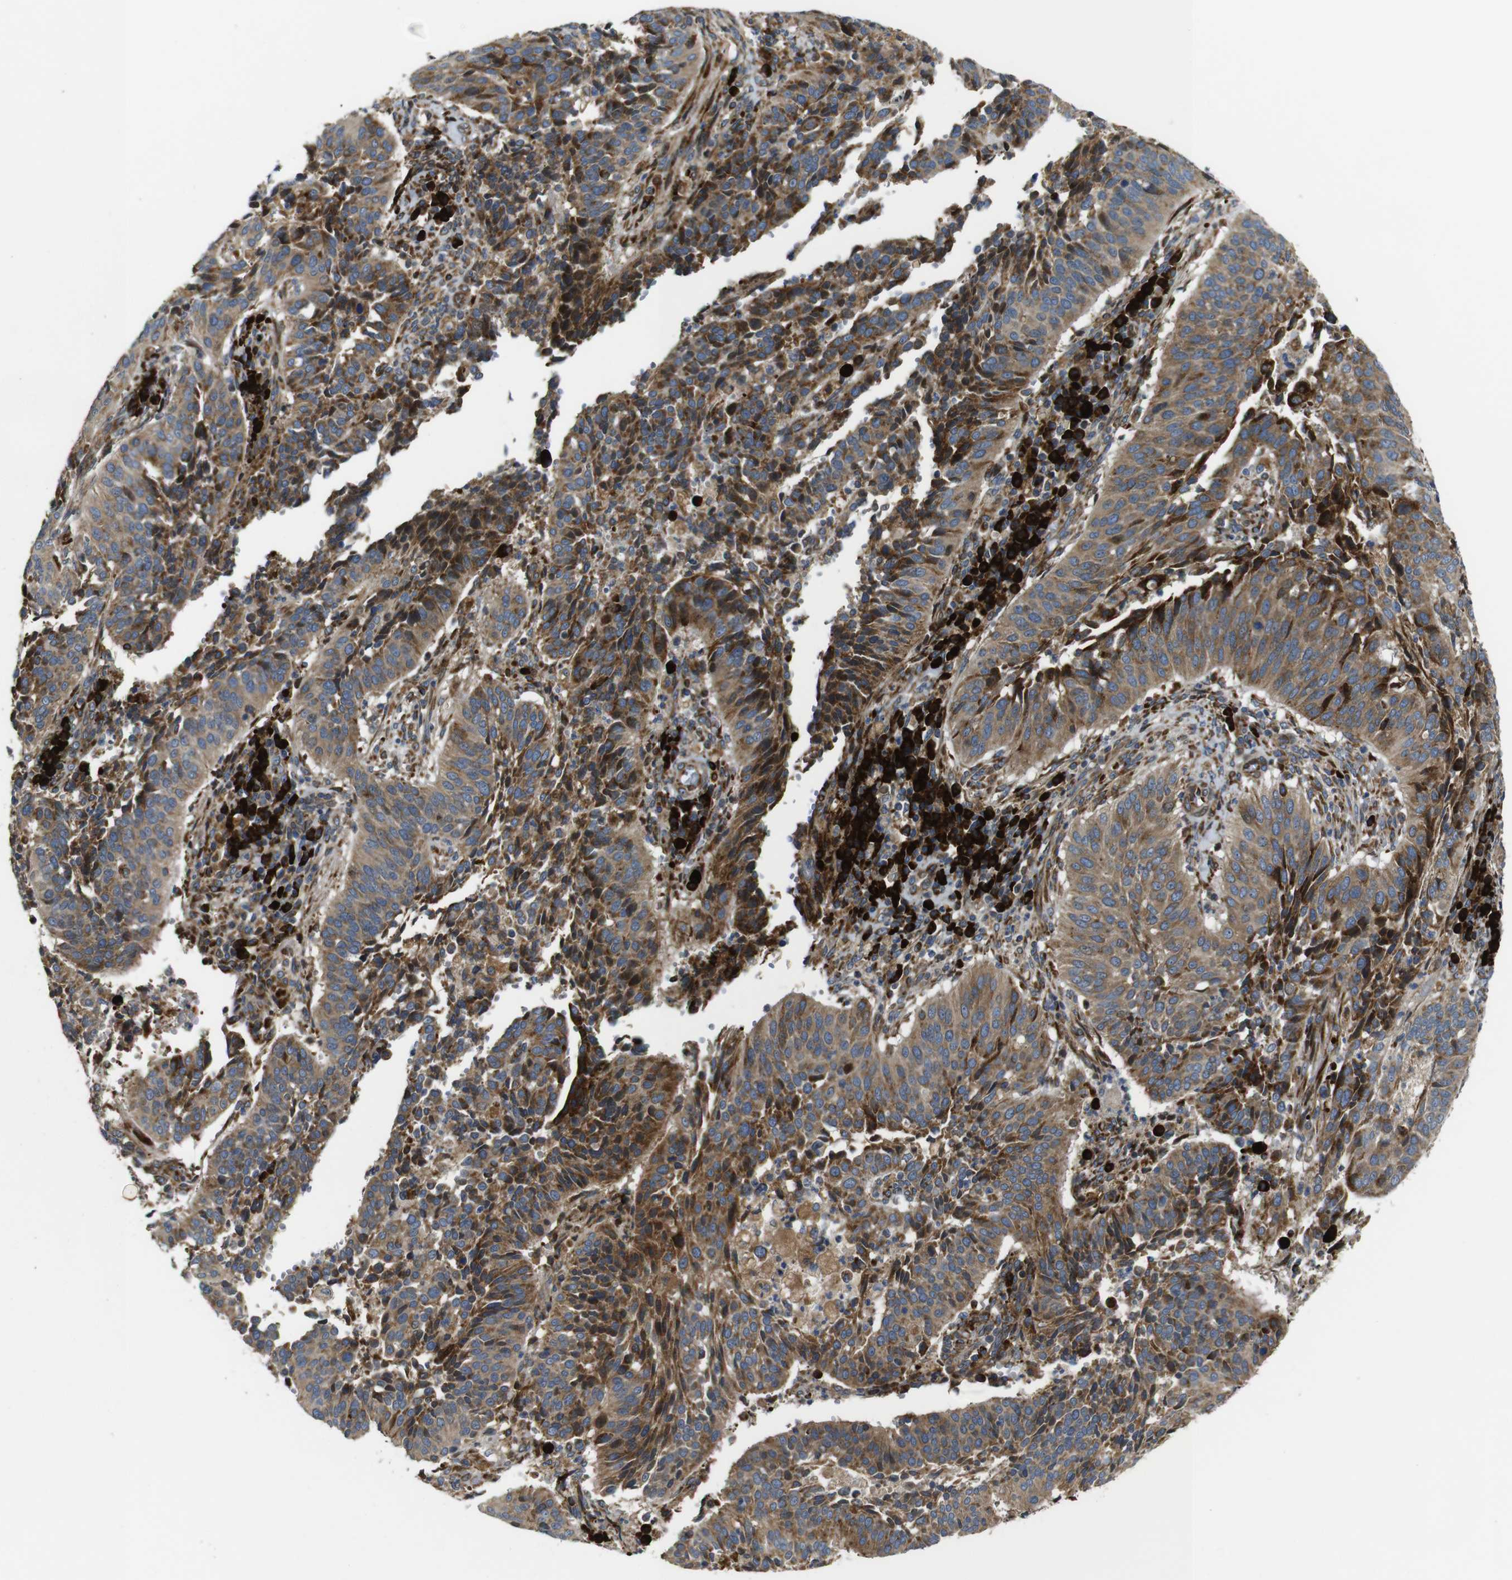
{"staining": {"intensity": "moderate", "quantity": ">75%", "location": "cytoplasmic/membranous"}, "tissue": "cervical cancer", "cell_type": "Tumor cells", "image_type": "cancer", "snomed": [{"axis": "morphology", "description": "Normal tissue, NOS"}, {"axis": "morphology", "description": "Squamous cell carcinoma, NOS"}, {"axis": "topography", "description": "Cervix"}], "caption": "This is a micrograph of IHC staining of cervical cancer, which shows moderate expression in the cytoplasmic/membranous of tumor cells.", "gene": "UBE2G2", "patient": {"sex": "female", "age": 39}}